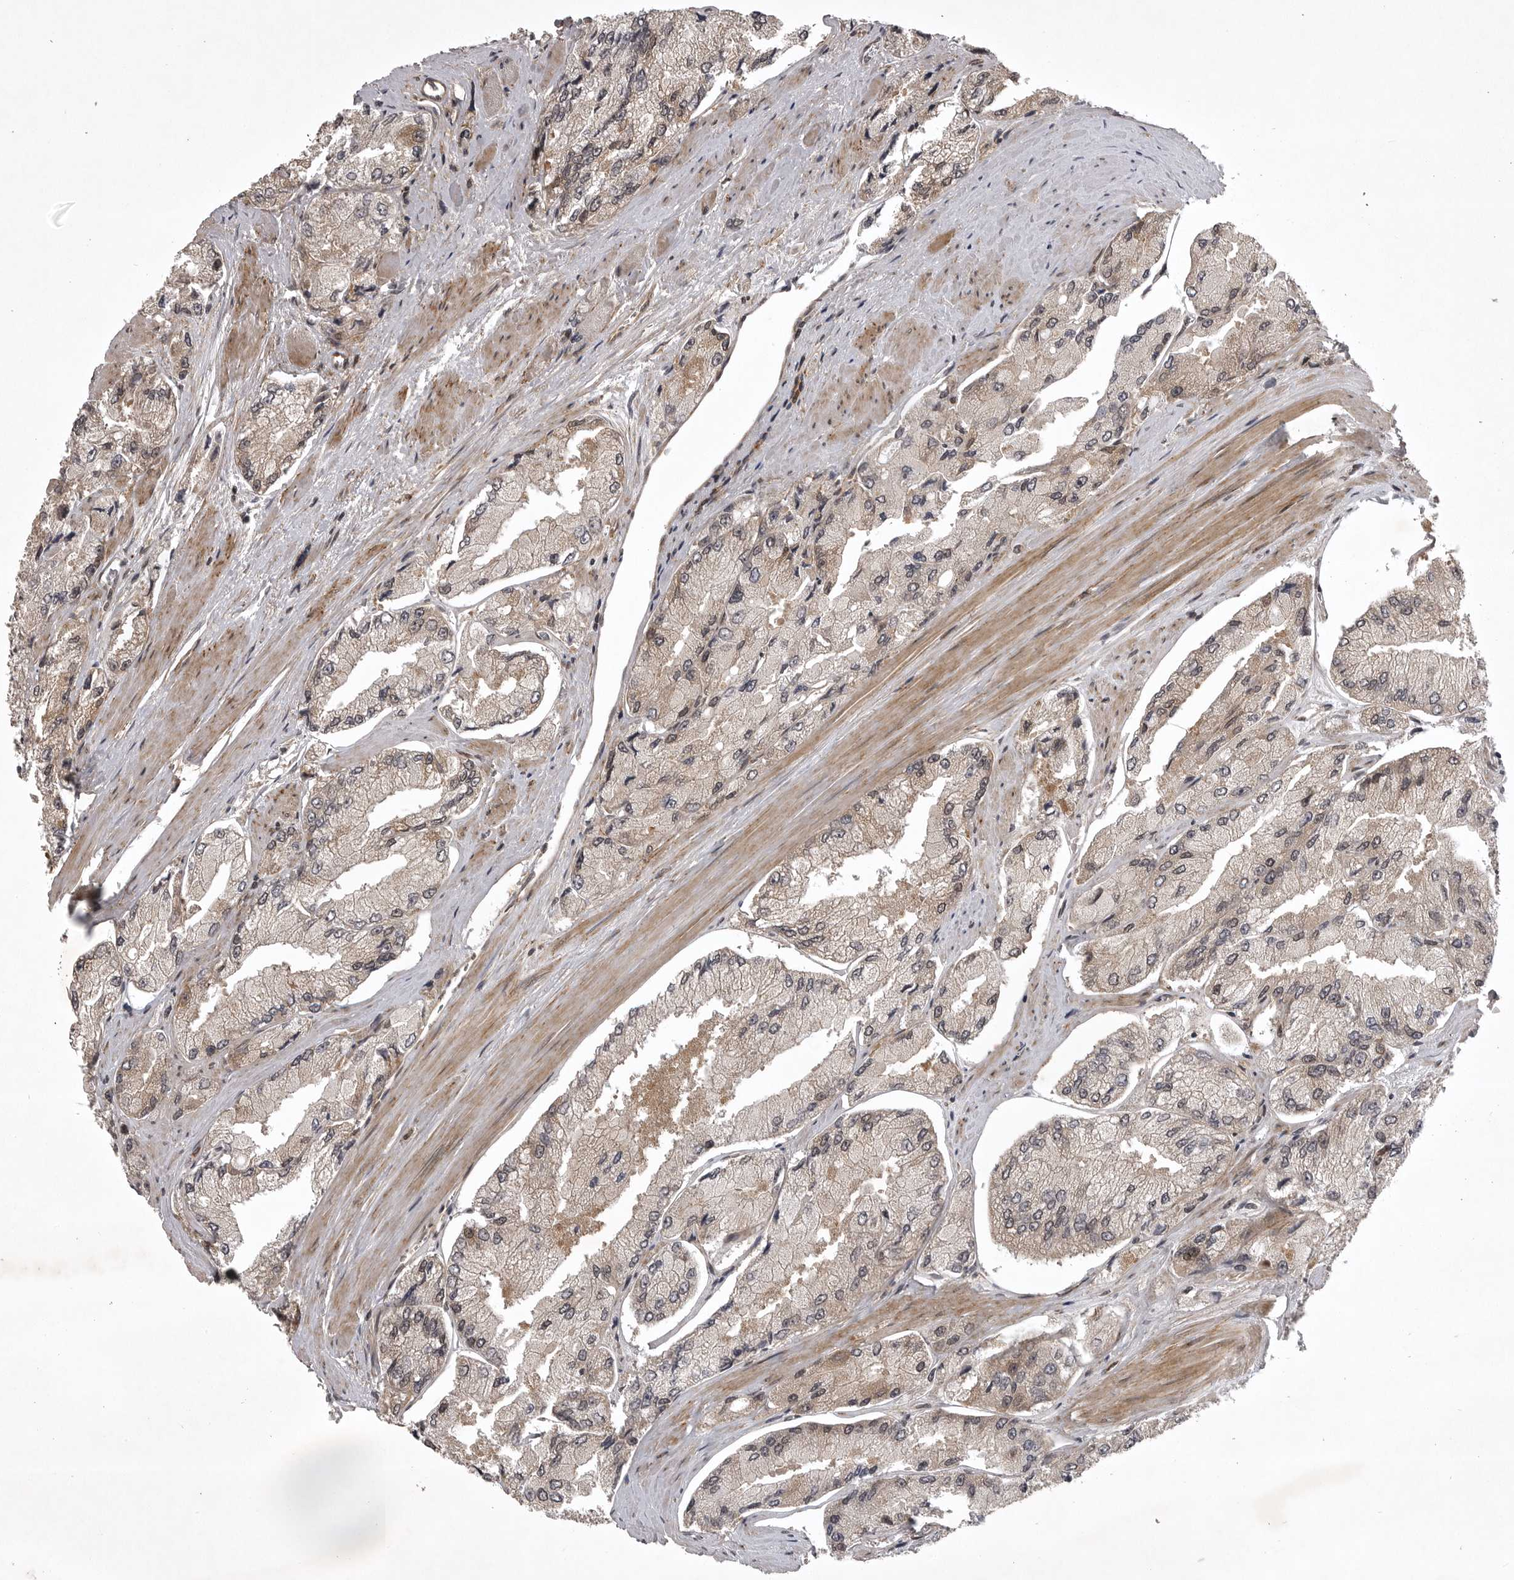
{"staining": {"intensity": "weak", "quantity": "25%-75%", "location": "cytoplasmic/membranous"}, "tissue": "prostate cancer", "cell_type": "Tumor cells", "image_type": "cancer", "snomed": [{"axis": "morphology", "description": "Adenocarcinoma, High grade"}, {"axis": "topography", "description": "Prostate"}], "caption": "This photomicrograph demonstrates immunohistochemistry staining of prostate cancer, with low weak cytoplasmic/membranous positivity in about 25%-75% of tumor cells.", "gene": "SNX16", "patient": {"sex": "male", "age": 58}}